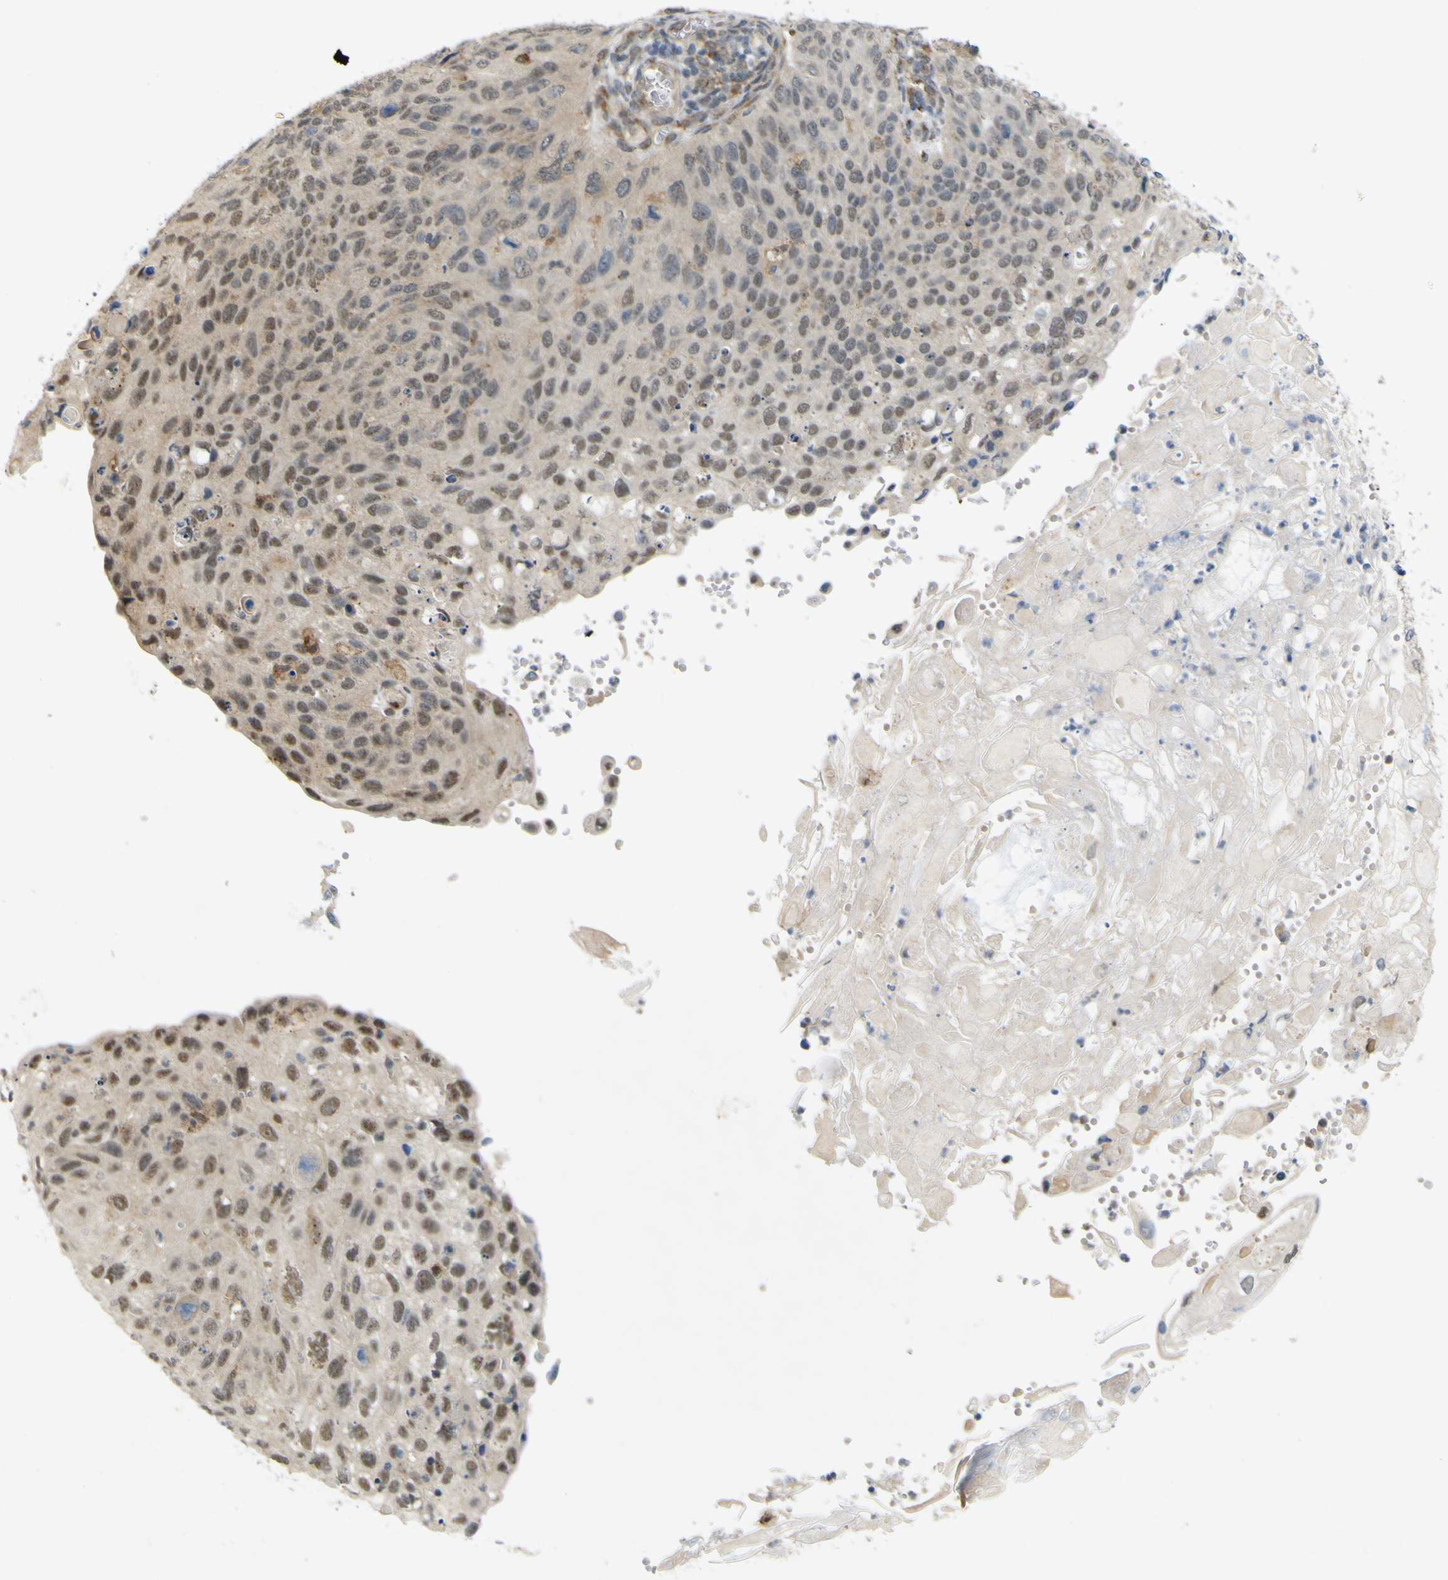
{"staining": {"intensity": "weak", "quantity": "25%-75%", "location": "cytoplasmic/membranous,nuclear"}, "tissue": "cervical cancer", "cell_type": "Tumor cells", "image_type": "cancer", "snomed": [{"axis": "morphology", "description": "Squamous cell carcinoma, NOS"}, {"axis": "topography", "description": "Cervix"}], "caption": "A brown stain highlights weak cytoplasmic/membranous and nuclear positivity of a protein in human cervical cancer tumor cells. Nuclei are stained in blue.", "gene": "IGF2R", "patient": {"sex": "female", "age": 70}}